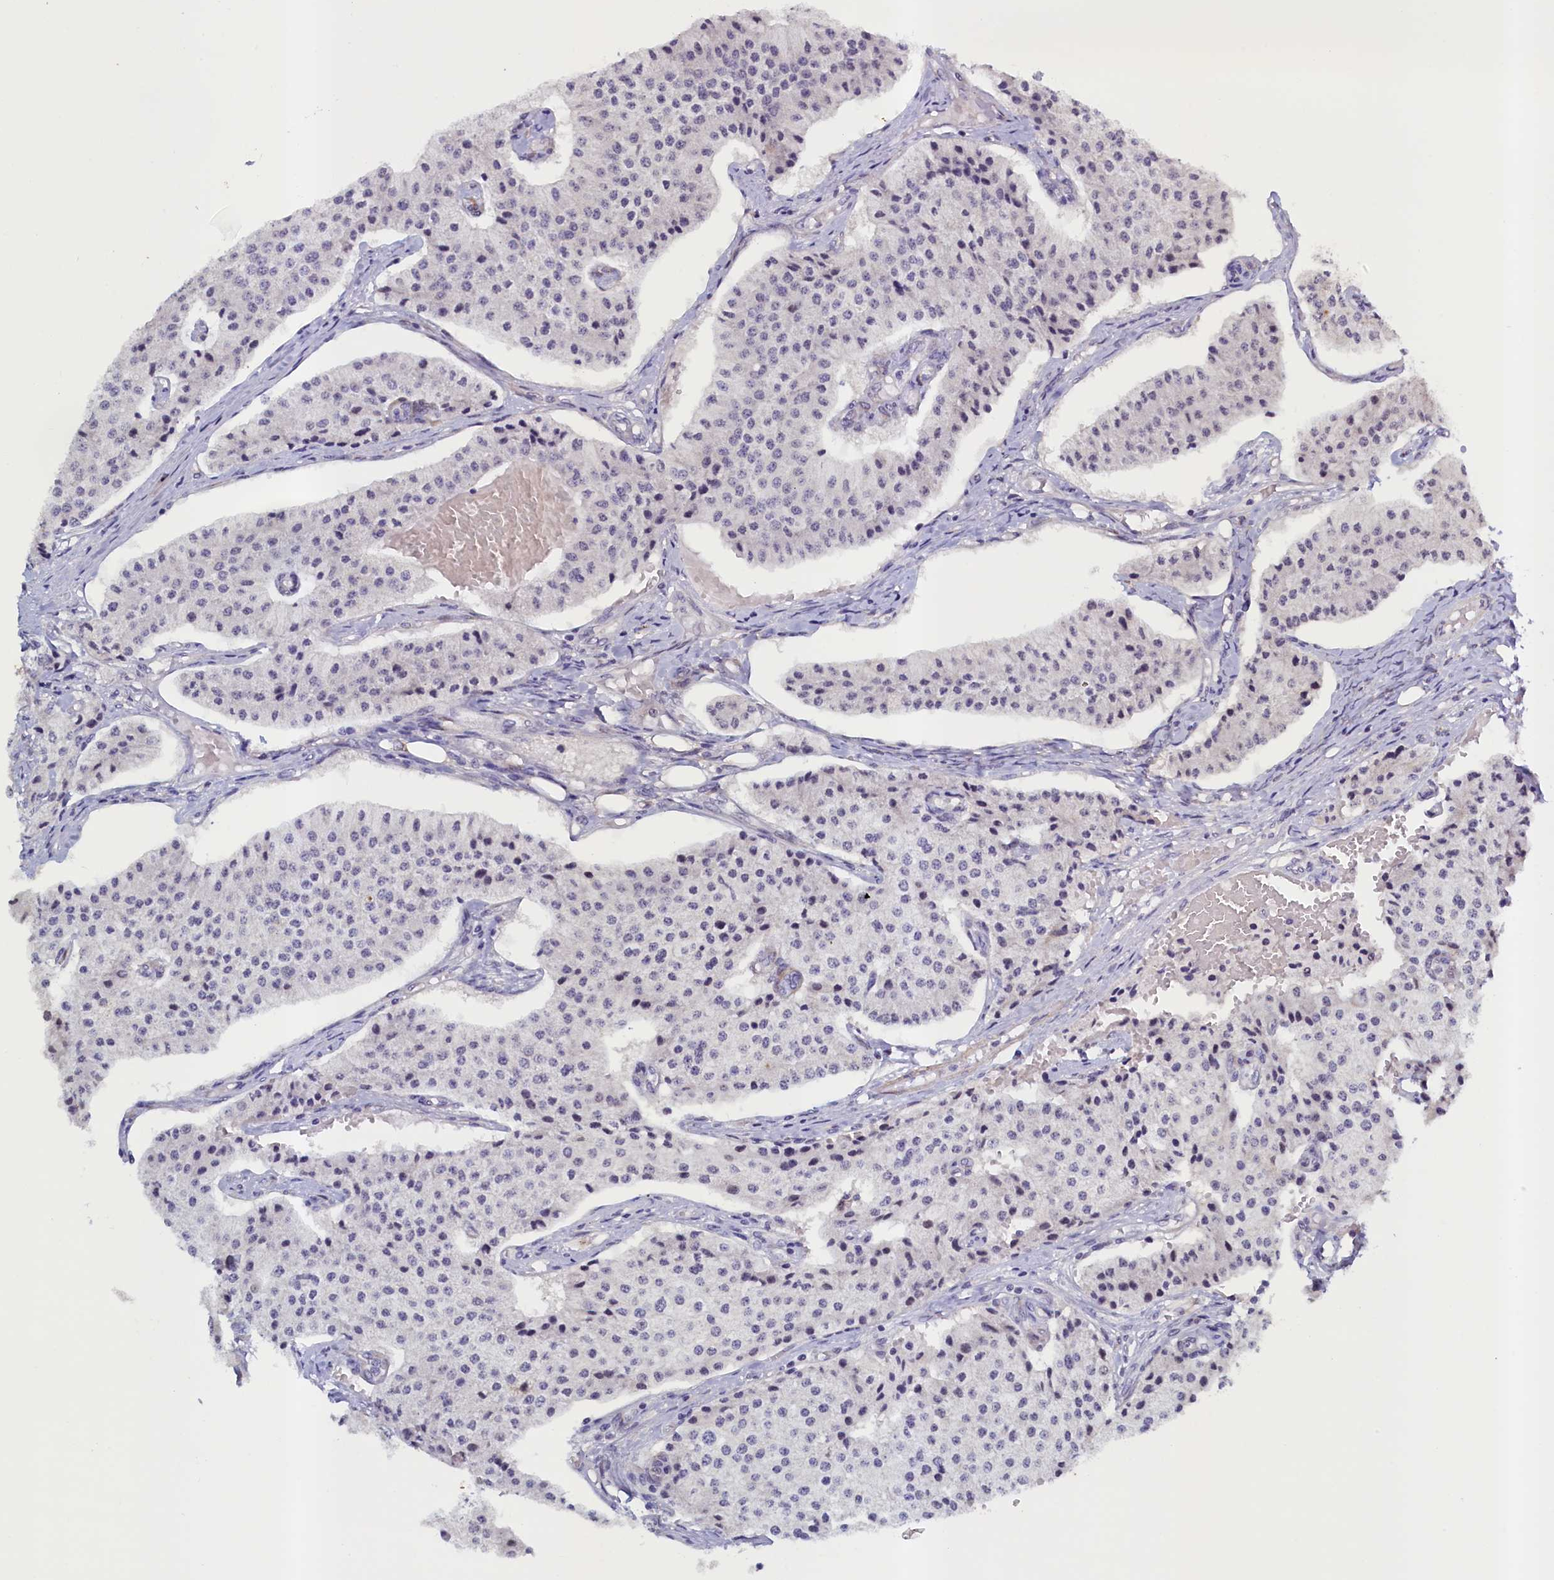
{"staining": {"intensity": "negative", "quantity": "none", "location": "none"}, "tissue": "carcinoid", "cell_type": "Tumor cells", "image_type": "cancer", "snomed": [{"axis": "morphology", "description": "Carcinoid, malignant, NOS"}, {"axis": "topography", "description": "Colon"}], "caption": "Human carcinoid stained for a protein using immunohistochemistry (IHC) exhibits no expression in tumor cells.", "gene": "PACSIN3", "patient": {"sex": "female", "age": 52}}